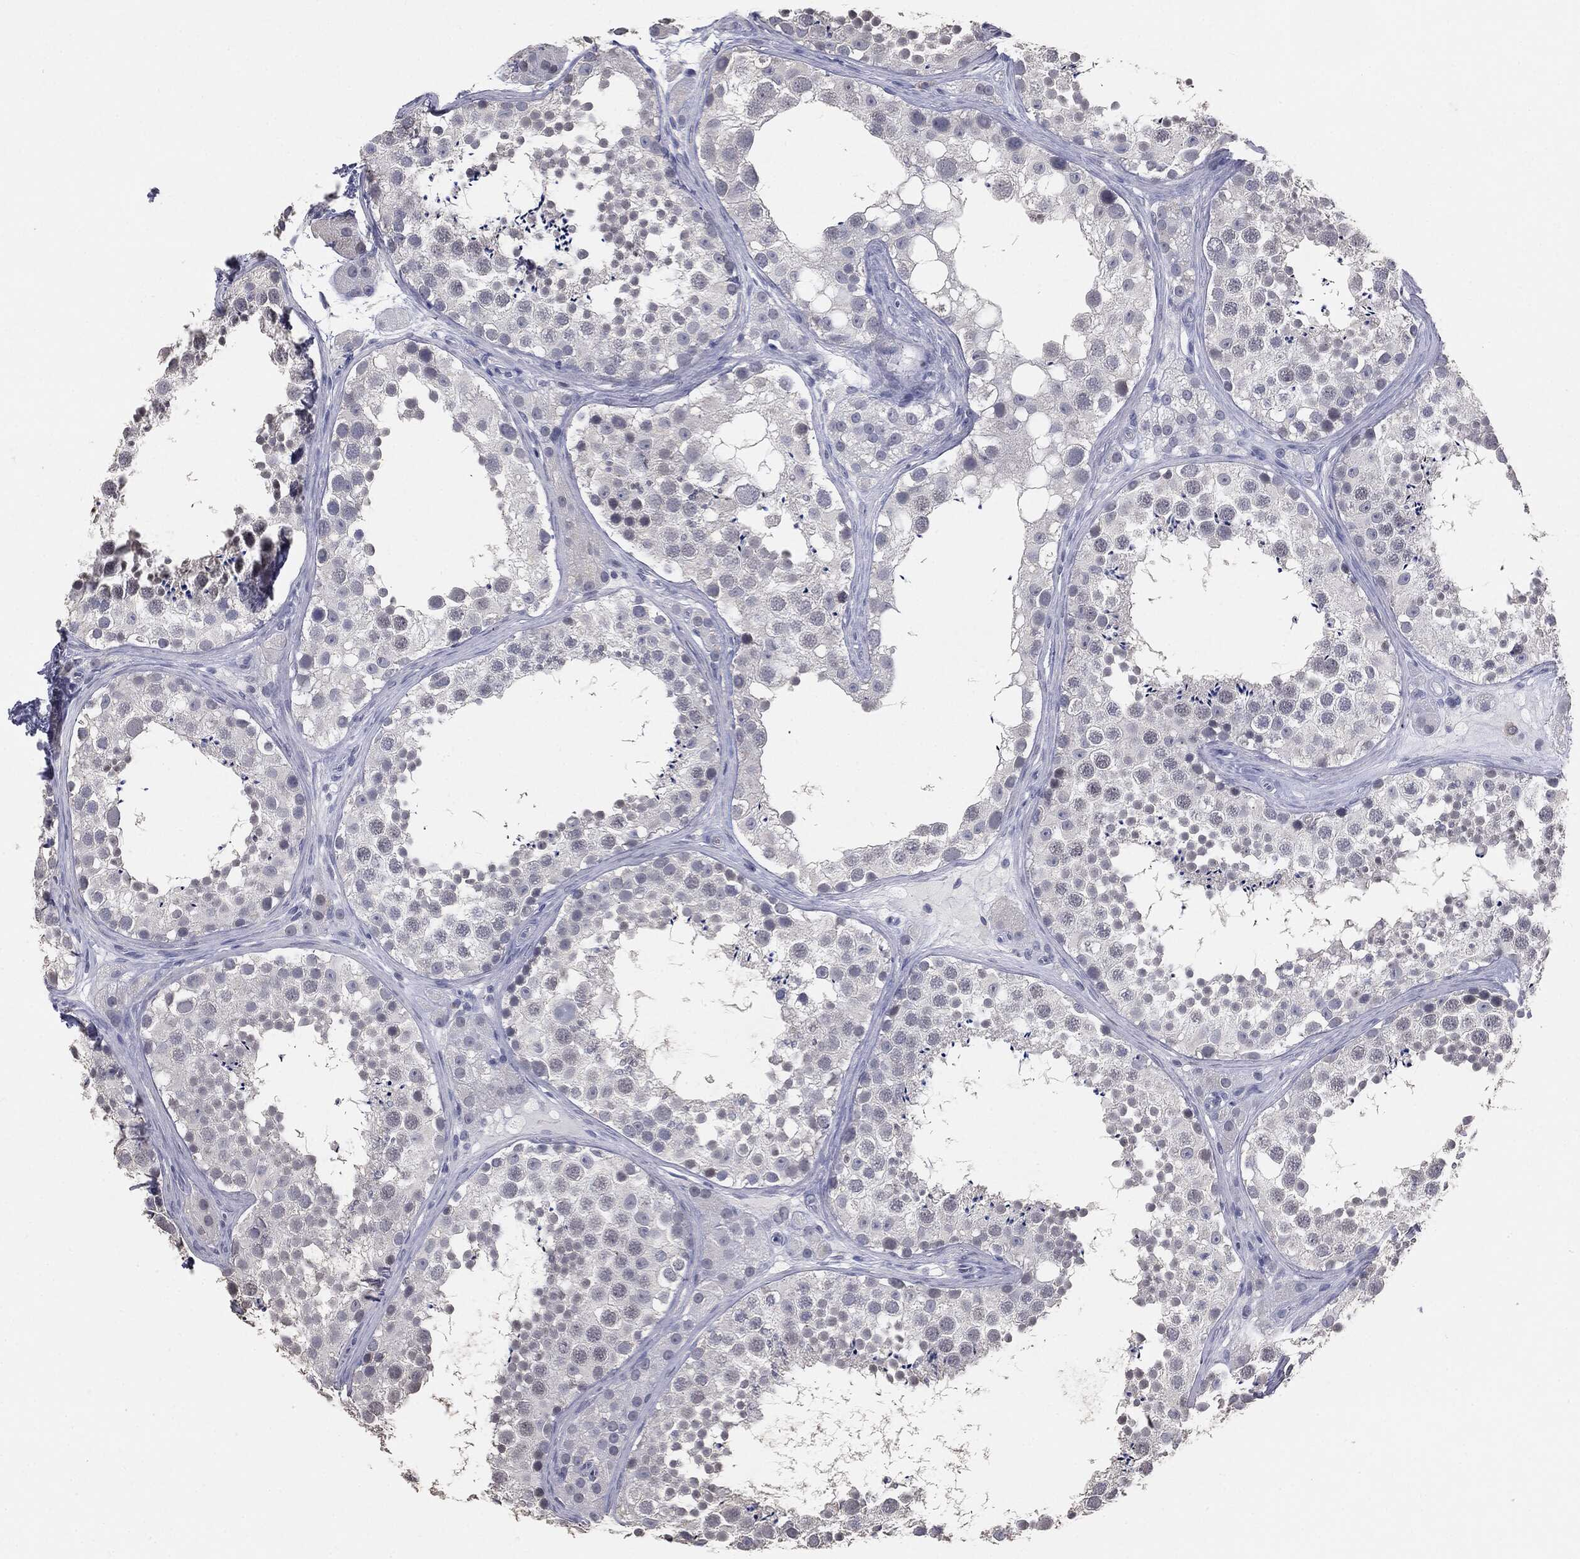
{"staining": {"intensity": "negative", "quantity": "none", "location": "none"}, "tissue": "testis", "cell_type": "Cells in seminiferous ducts", "image_type": "normal", "snomed": [{"axis": "morphology", "description": "Normal tissue, NOS"}, {"axis": "topography", "description": "Testis"}], "caption": "DAB immunohistochemical staining of unremarkable human testis exhibits no significant staining in cells in seminiferous ducts.", "gene": "SLC2A2", "patient": {"sex": "male", "age": 41}}